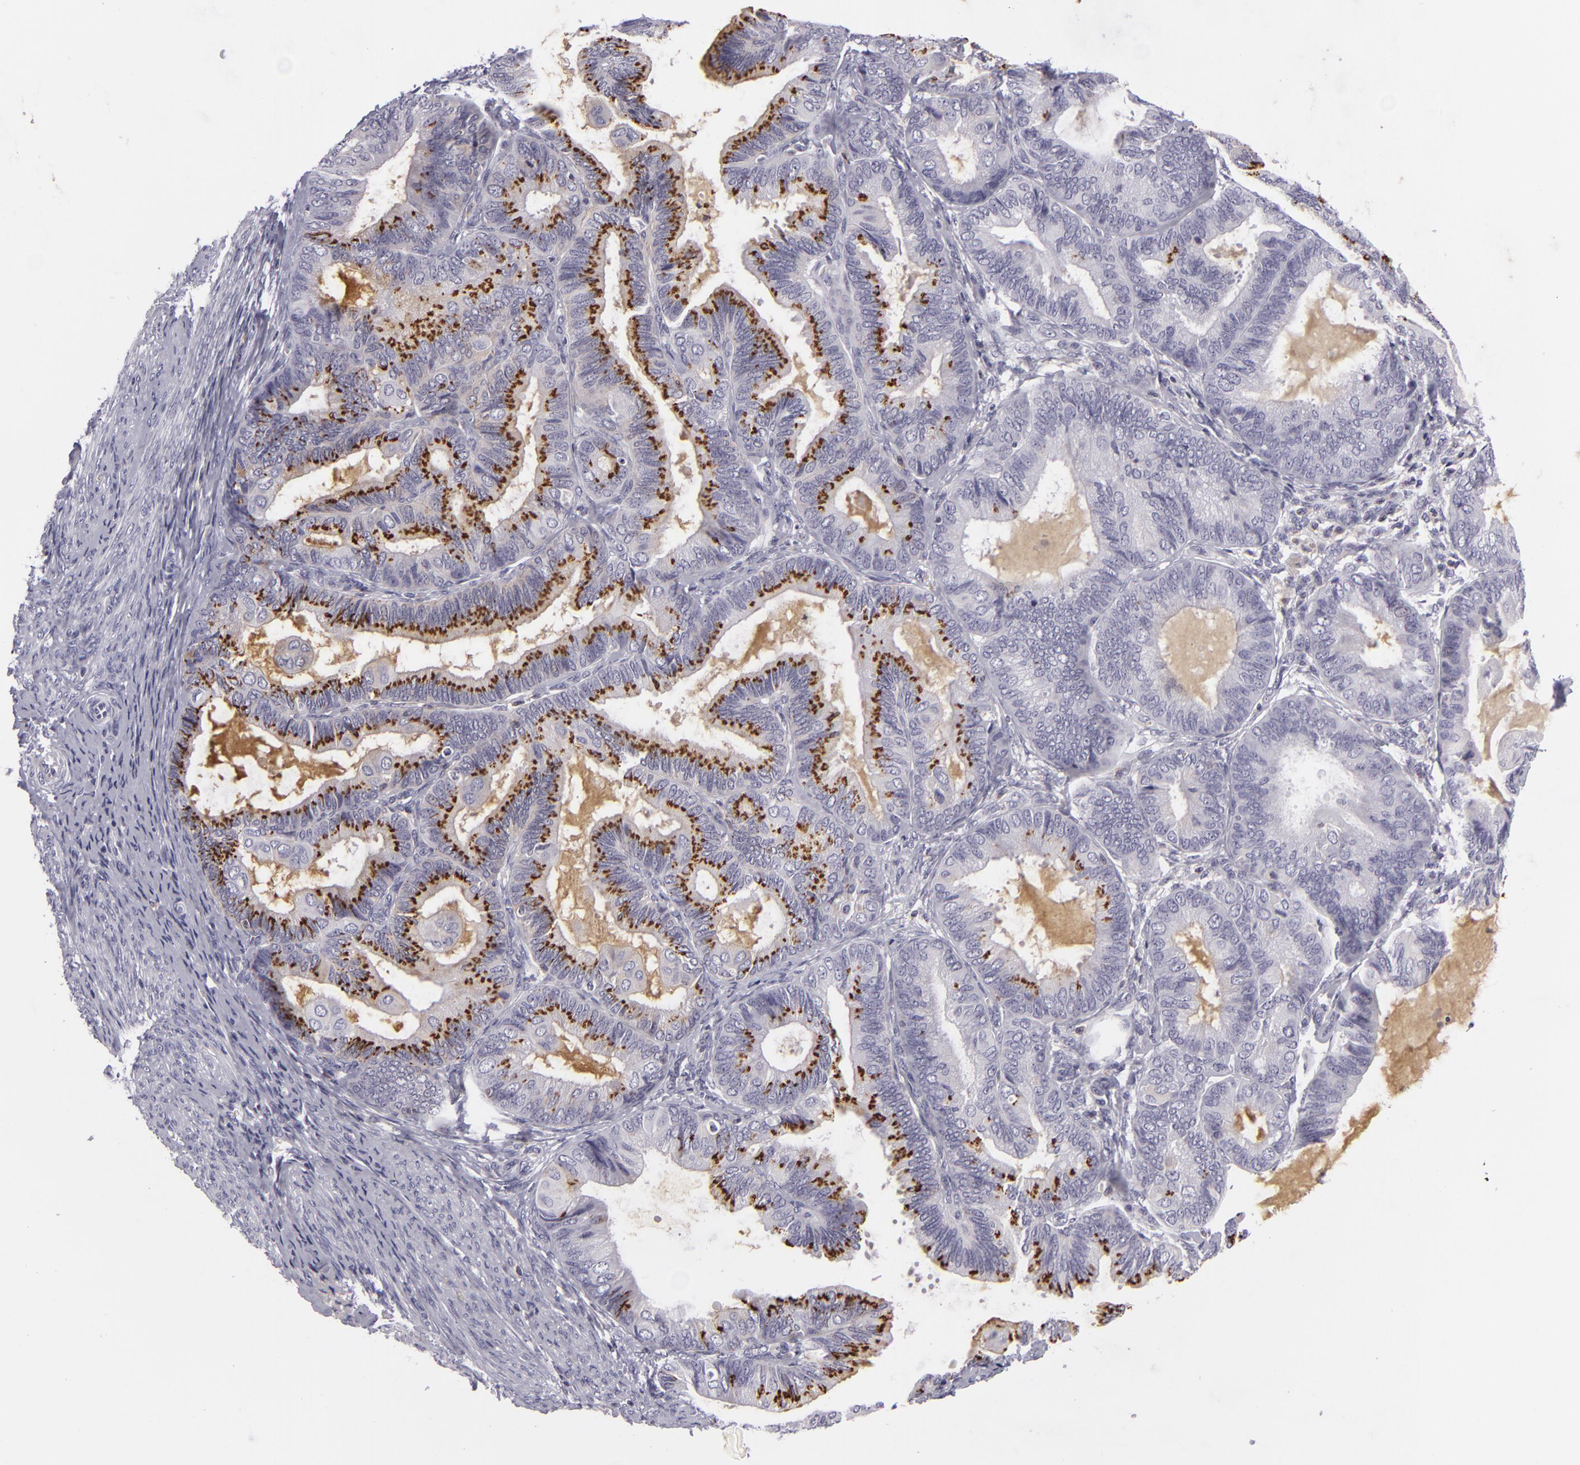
{"staining": {"intensity": "strong", "quantity": ">75%", "location": "cytoplasmic/membranous"}, "tissue": "endometrial cancer", "cell_type": "Tumor cells", "image_type": "cancer", "snomed": [{"axis": "morphology", "description": "Adenocarcinoma, NOS"}, {"axis": "topography", "description": "Endometrium"}], "caption": "IHC photomicrograph of neoplastic tissue: adenocarcinoma (endometrial) stained using immunohistochemistry displays high levels of strong protein expression localized specifically in the cytoplasmic/membranous of tumor cells, appearing as a cytoplasmic/membranous brown color.", "gene": "KCNAB2", "patient": {"sex": "female", "age": 63}}